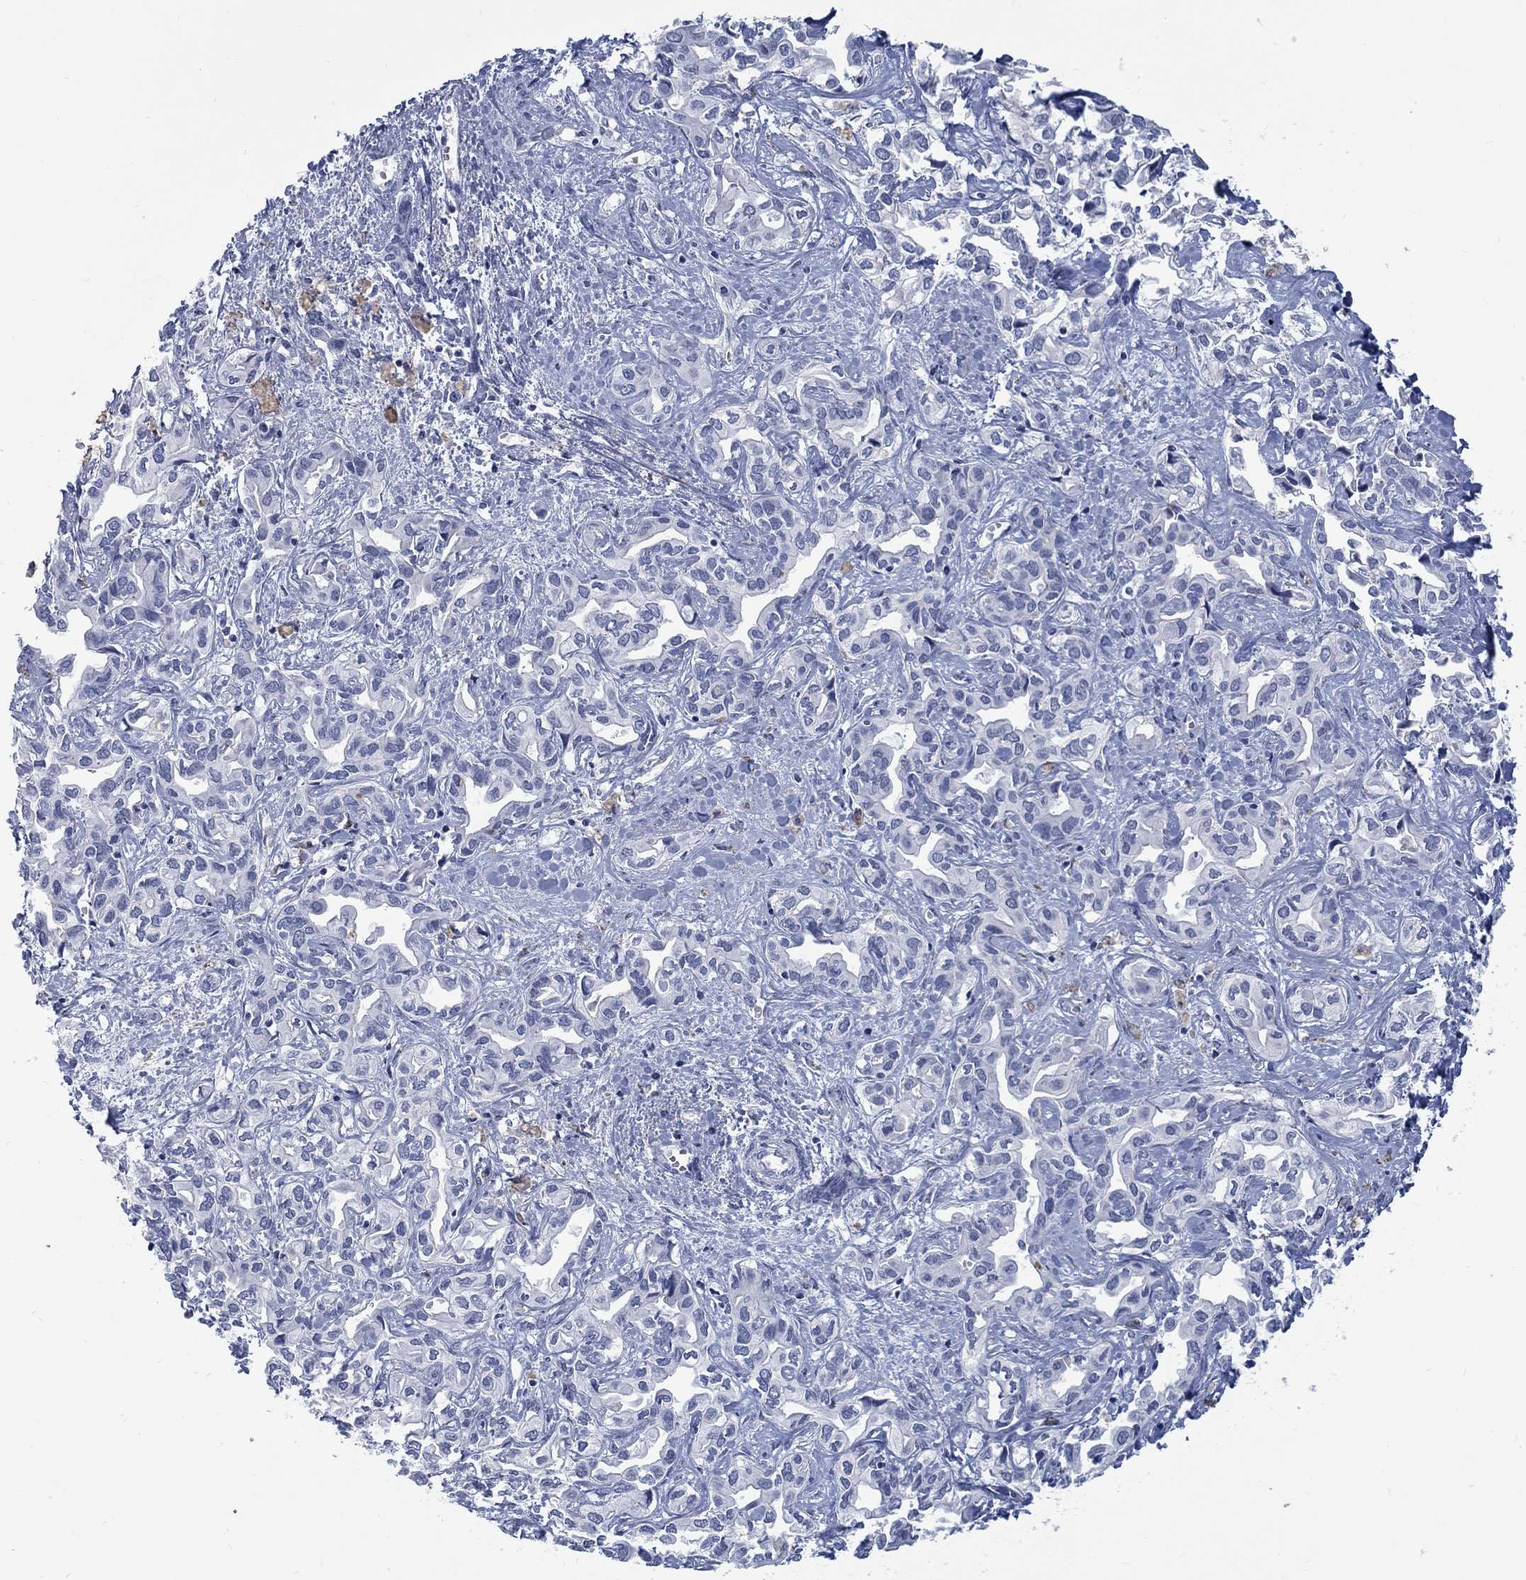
{"staining": {"intensity": "weak", "quantity": "<25%", "location": "cytoplasmic/membranous"}, "tissue": "liver cancer", "cell_type": "Tumor cells", "image_type": "cancer", "snomed": [{"axis": "morphology", "description": "Cholangiocarcinoma"}, {"axis": "topography", "description": "Liver"}], "caption": "A photomicrograph of cholangiocarcinoma (liver) stained for a protein exhibits no brown staining in tumor cells.", "gene": "RFTN2", "patient": {"sex": "female", "age": 64}}